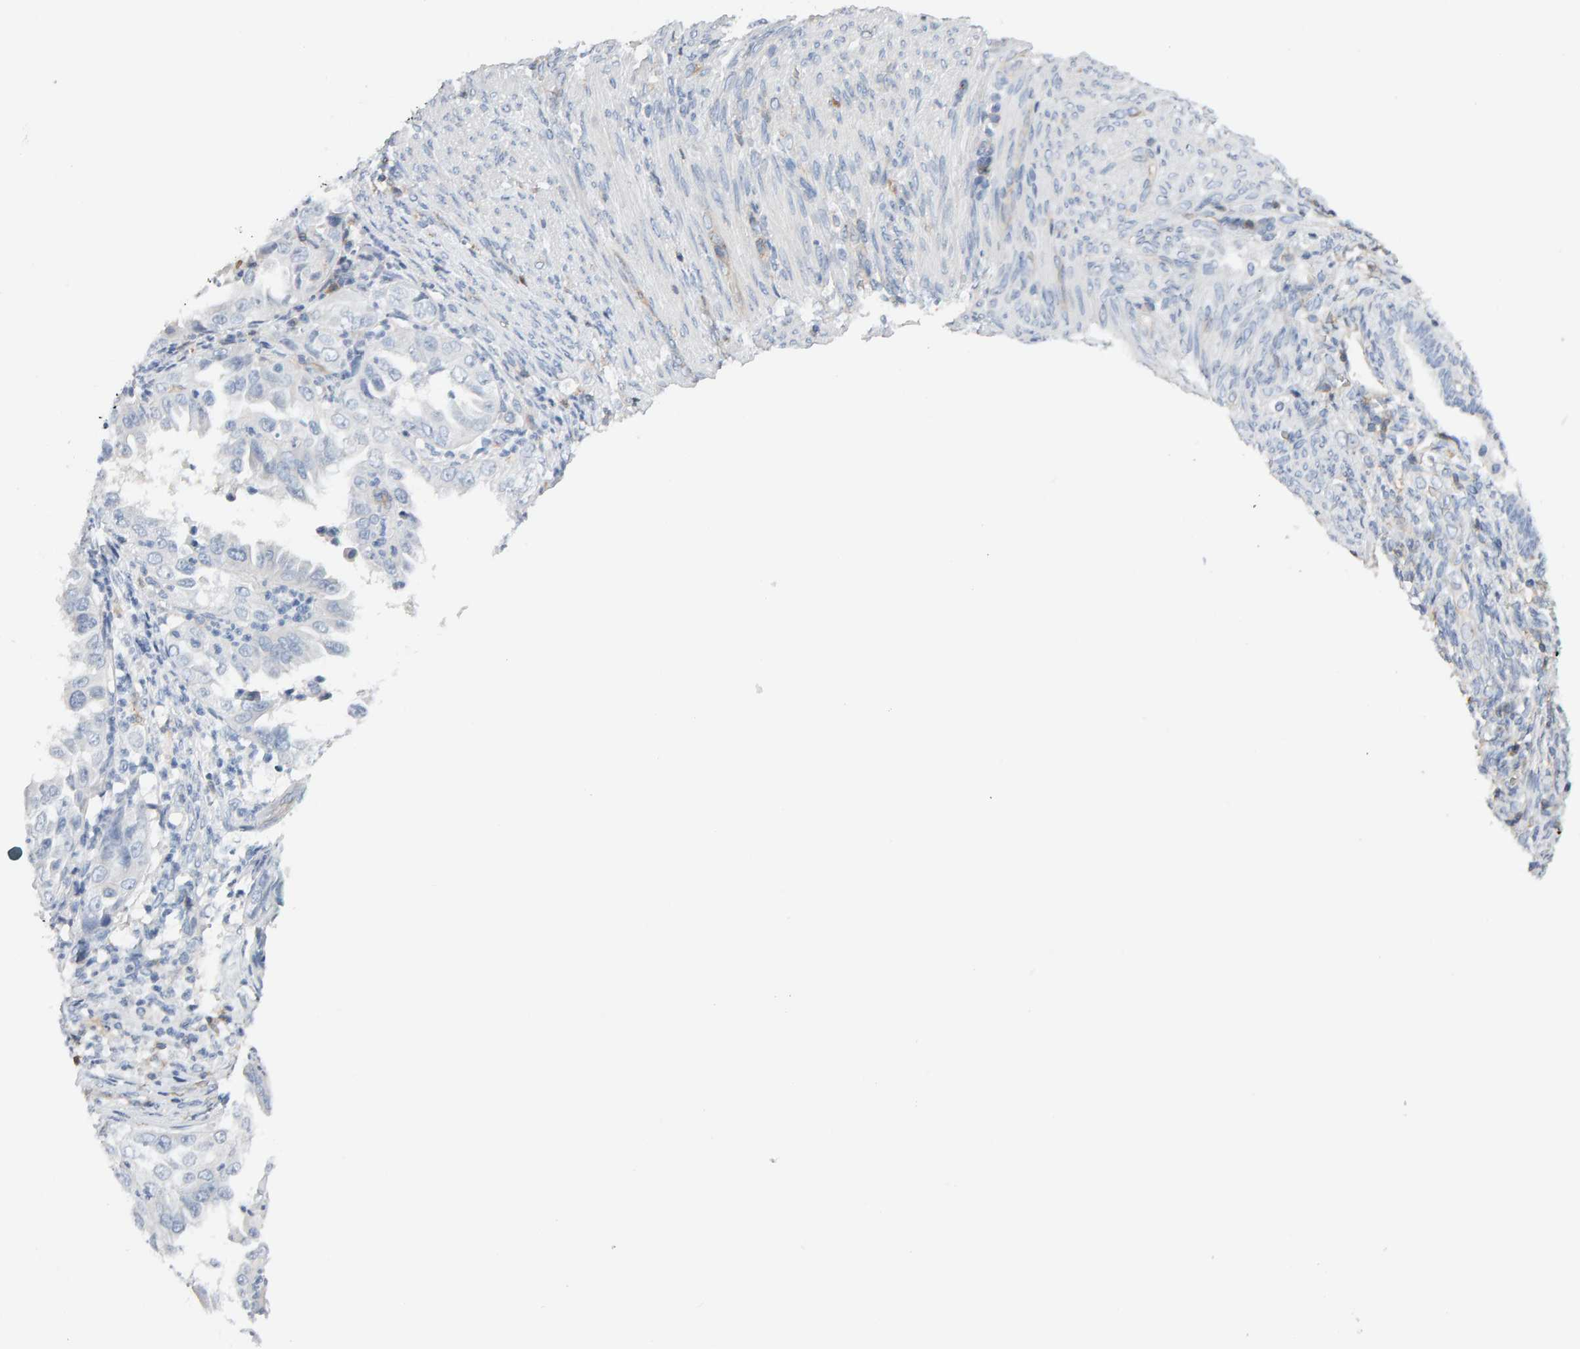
{"staining": {"intensity": "negative", "quantity": "none", "location": "none"}, "tissue": "endometrial cancer", "cell_type": "Tumor cells", "image_type": "cancer", "snomed": [{"axis": "morphology", "description": "Adenocarcinoma, NOS"}, {"axis": "topography", "description": "Endometrium"}], "caption": "Protein analysis of endometrial cancer reveals no significant staining in tumor cells.", "gene": "FYN", "patient": {"sex": "female", "age": 85}}